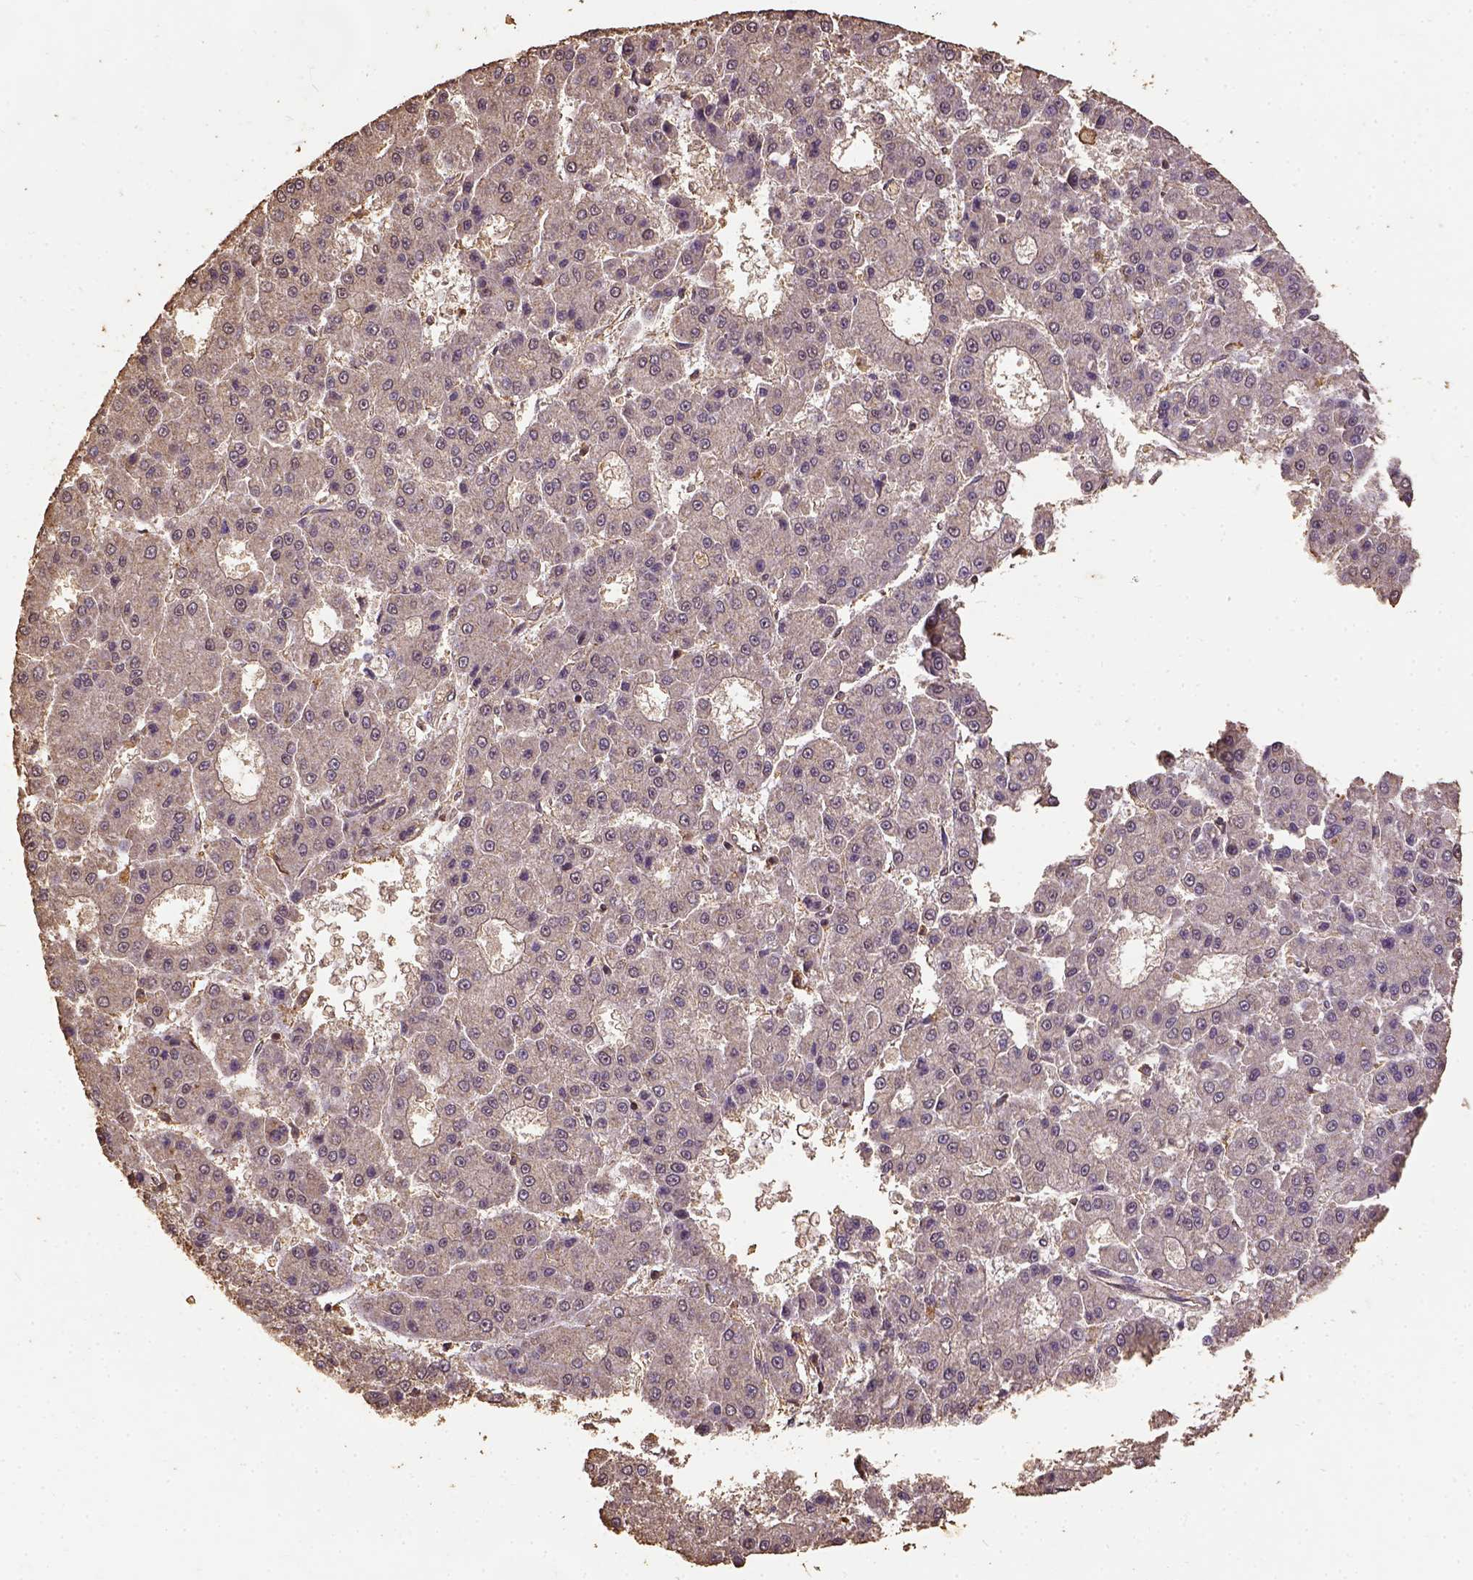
{"staining": {"intensity": "negative", "quantity": "none", "location": "none"}, "tissue": "liver cancer", "cell_type": "Tumor cells", "image_type": "cancer", "snomed": [{"axis": "morphology", "description": "Carcinoma, Hepatocellular, NOS"}, {"axis": "topography", "description": "Liver"}], "caption": "Immunohistochemistry (IHC) micrograph of neoplastic tissue: human hepatocellular carcinoma (liver) stained with DAB exhibits no significant protein staining in tumor cells. (DAB IHC visualized using brightfield microscopy, high magnification).", "gene": "NACC1", "patient": {"sex": "male", "age": 70}}